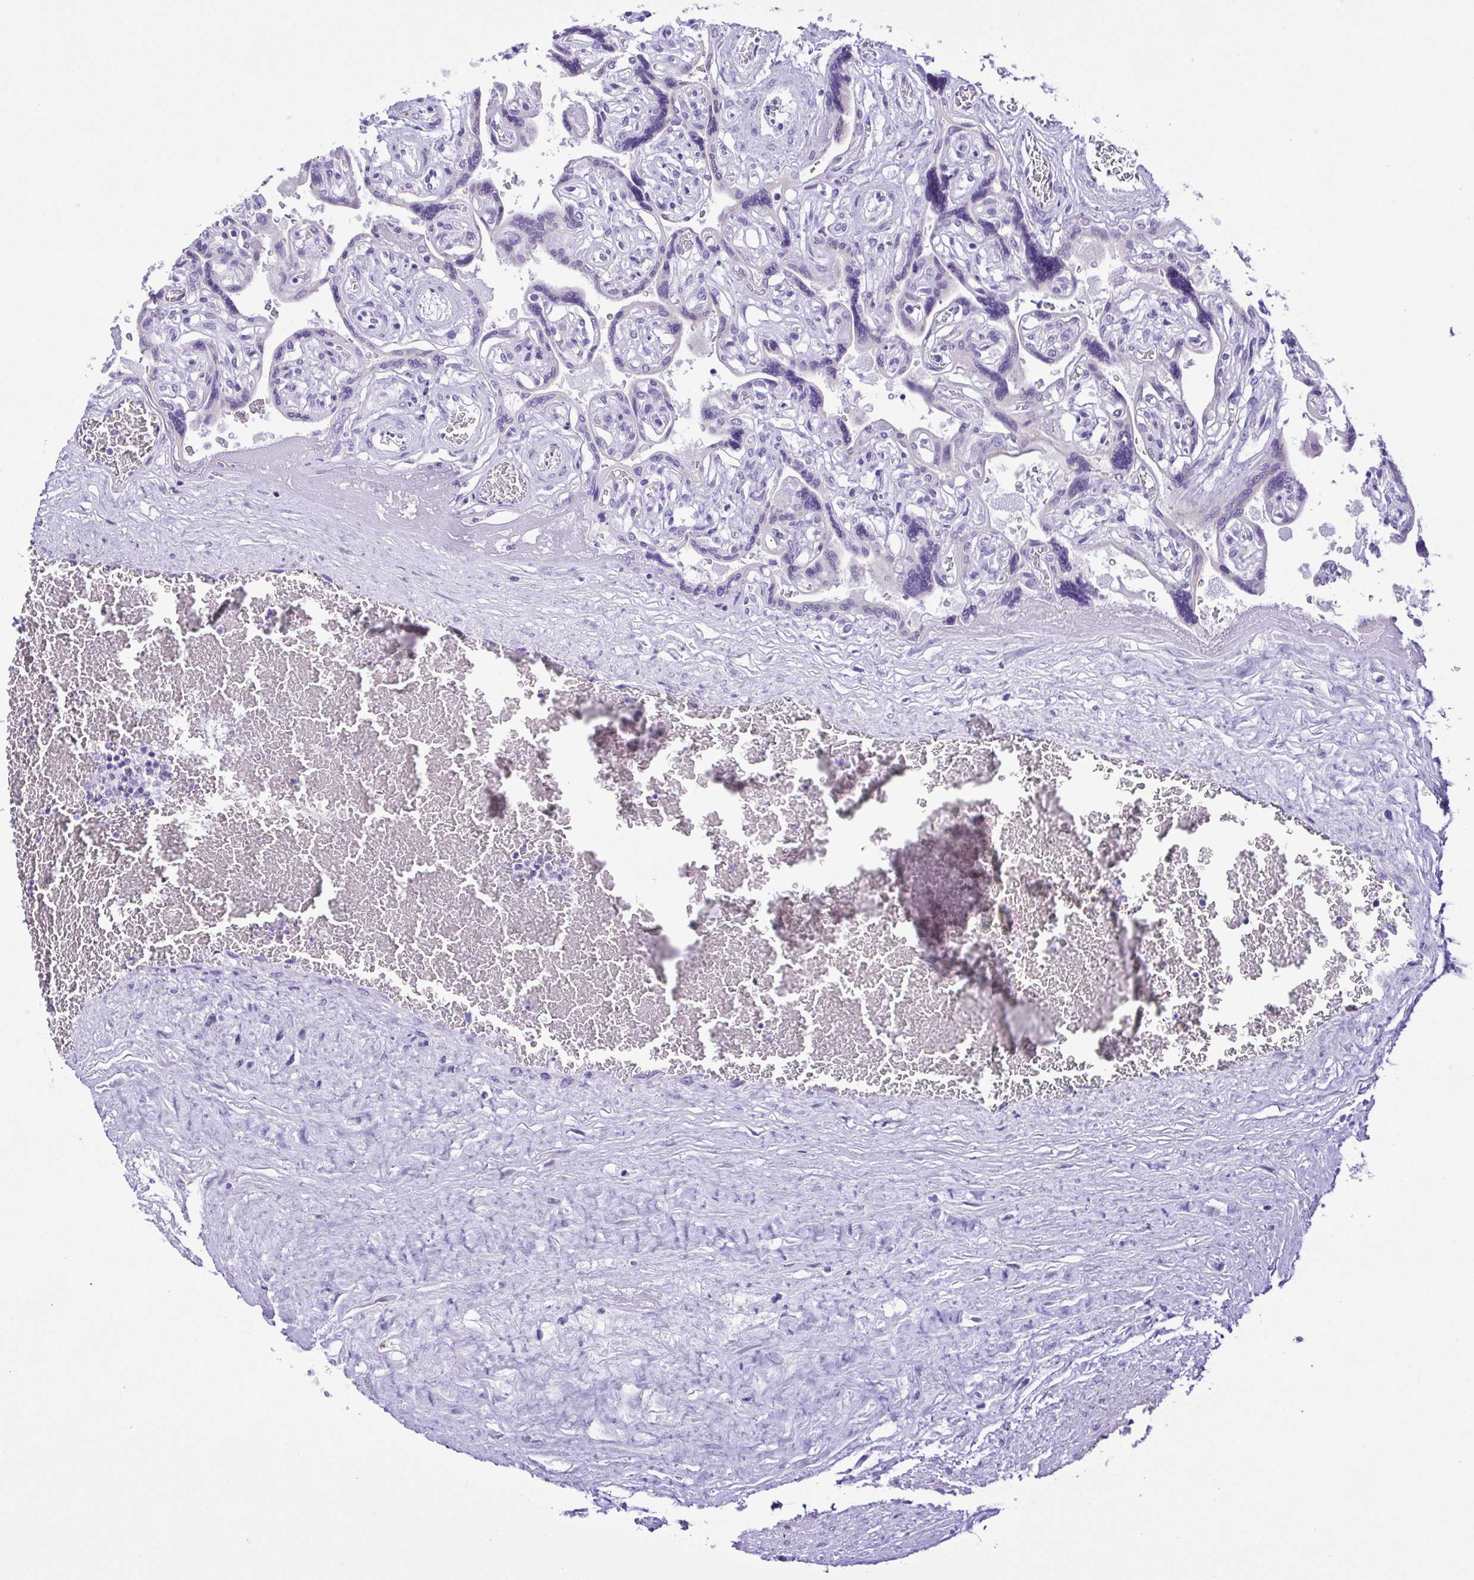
{"staining": {"intensity": "negative", "quantity": "none", "location": "none"}, "tissue": "placenta", "cell_type": "Decidual cells", "image_type": "normal", "snomed": [{"axis": "morphology", "description": "Normal tissue, NOS"}, {"axis": "topography", "description": "Placenta"}], "caption": "Immunohistochemistry (IHC) of normal placenta exhibits no positivity in decidual cells.", "gene": "PAK3", "patient": {"sex": "female", "age": 32}}